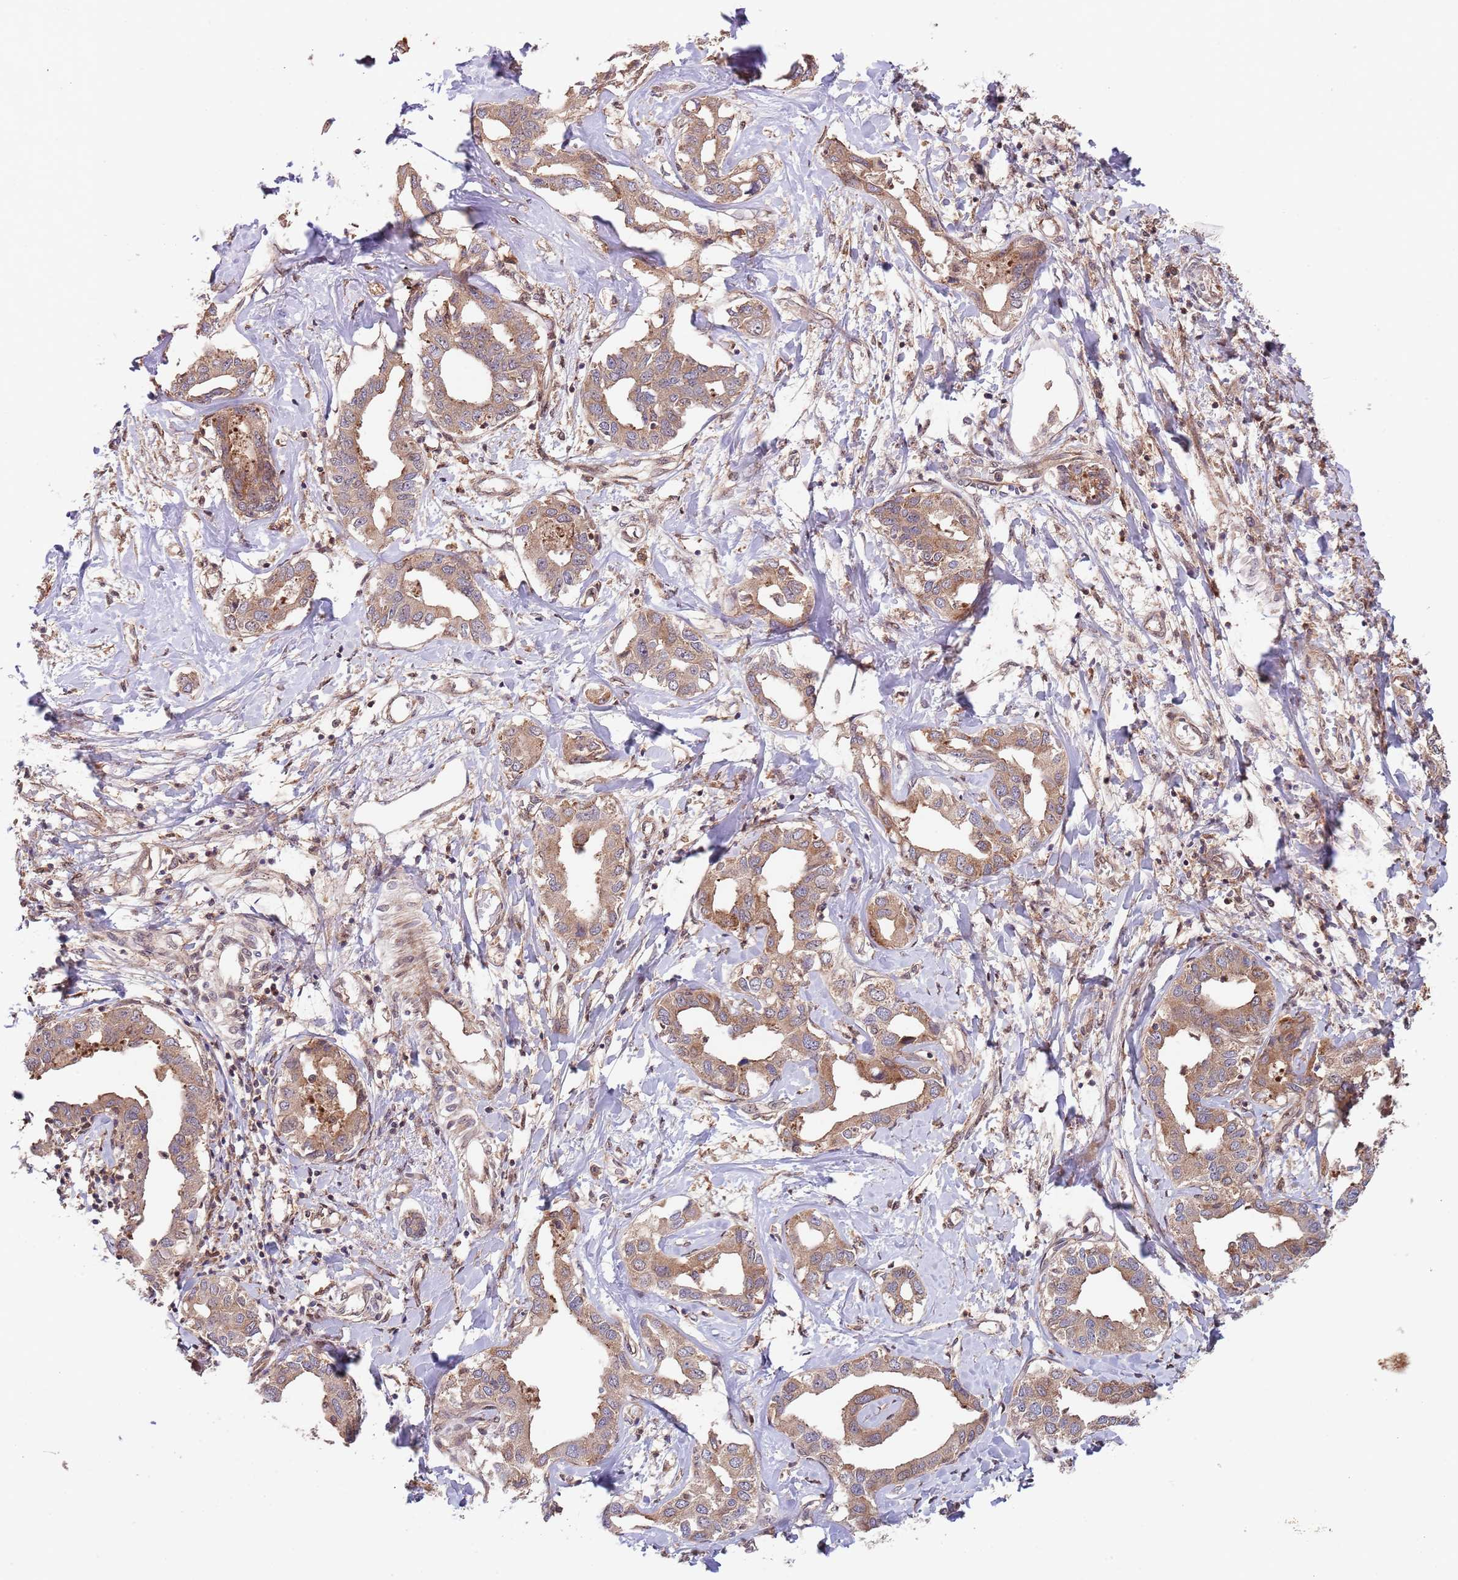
{"staining": {"intensity": "moderate", "quantity": ">75%", "location": "cytoplasmic/membranous"}, "tissue": "liver cancer", "cell_type": "Tumor cells", "image_type": "cancer", "snomed": [{"axis": "morphology", "description": "Cholangiocarcinoma"}, {"axis": "topography", "description": "Liver"}], "caption": "This image exhibits immunohistochemistry staining of liver cancer (cholangiocarcinoma), with medium moderate cytoplasmic/membranous expression in approximately >75% of tumor cells.", "gene": "RNF19B", "patient": {"sex": "male", "age": 59}}